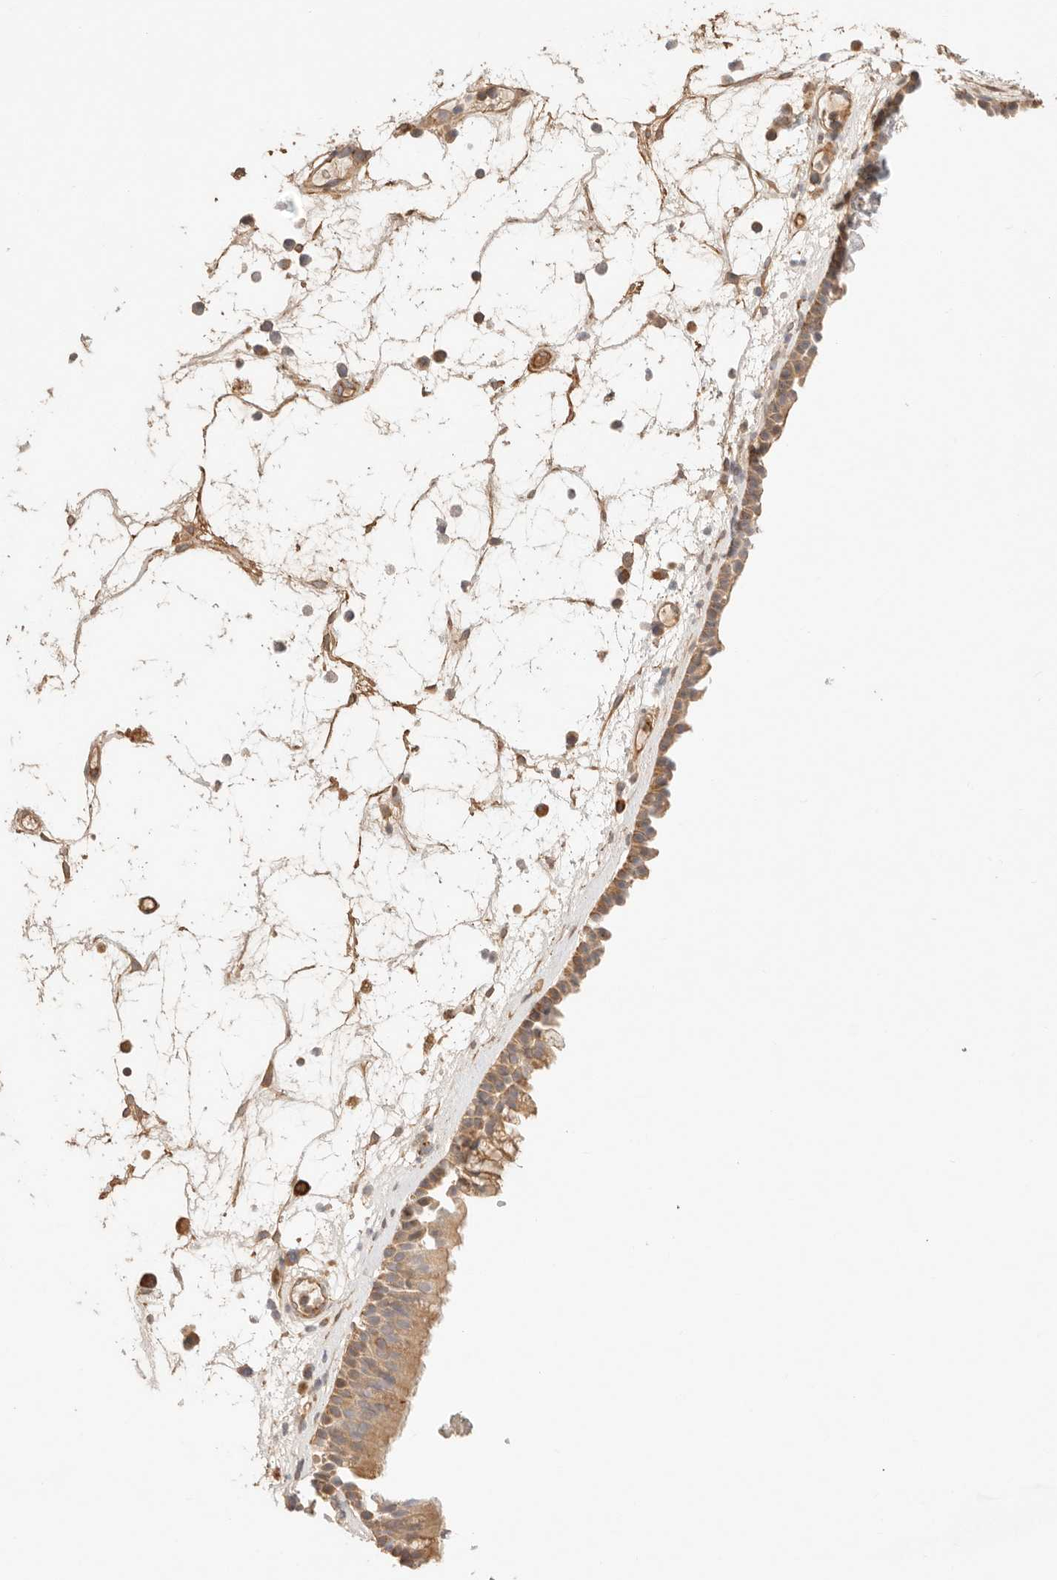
{"staining": {"intensity": "moderate", "quantity": ">75%", "location": "cytoplasmic/membranous"}, "tissue": "nasopharynx", "cell_type": "Respiratory epithelial cells", "image_type": "normal", "snomed": [{"axis": "morphology", "description": "Normal tissue, NOS"}, {"axis": "morphology", "description": "Inflammation, NOS"}, {"axis": "morphology", "description": "Malignant melanoma, Metastatic site"}, {"axis": "topography", "description": "Nasopharynx"}], "caption": "A brown stain labels moderate cytoplasmic/membranous positivity of a protein in respiratory epithelial cells of normal nasopharynx. Using DAB (brown) and hematoxylin (blue) stains, captured at high magnification using brightfield microscopy.", "gene": "IL1R2", "patient": {"sex": "male", "age": 70}}